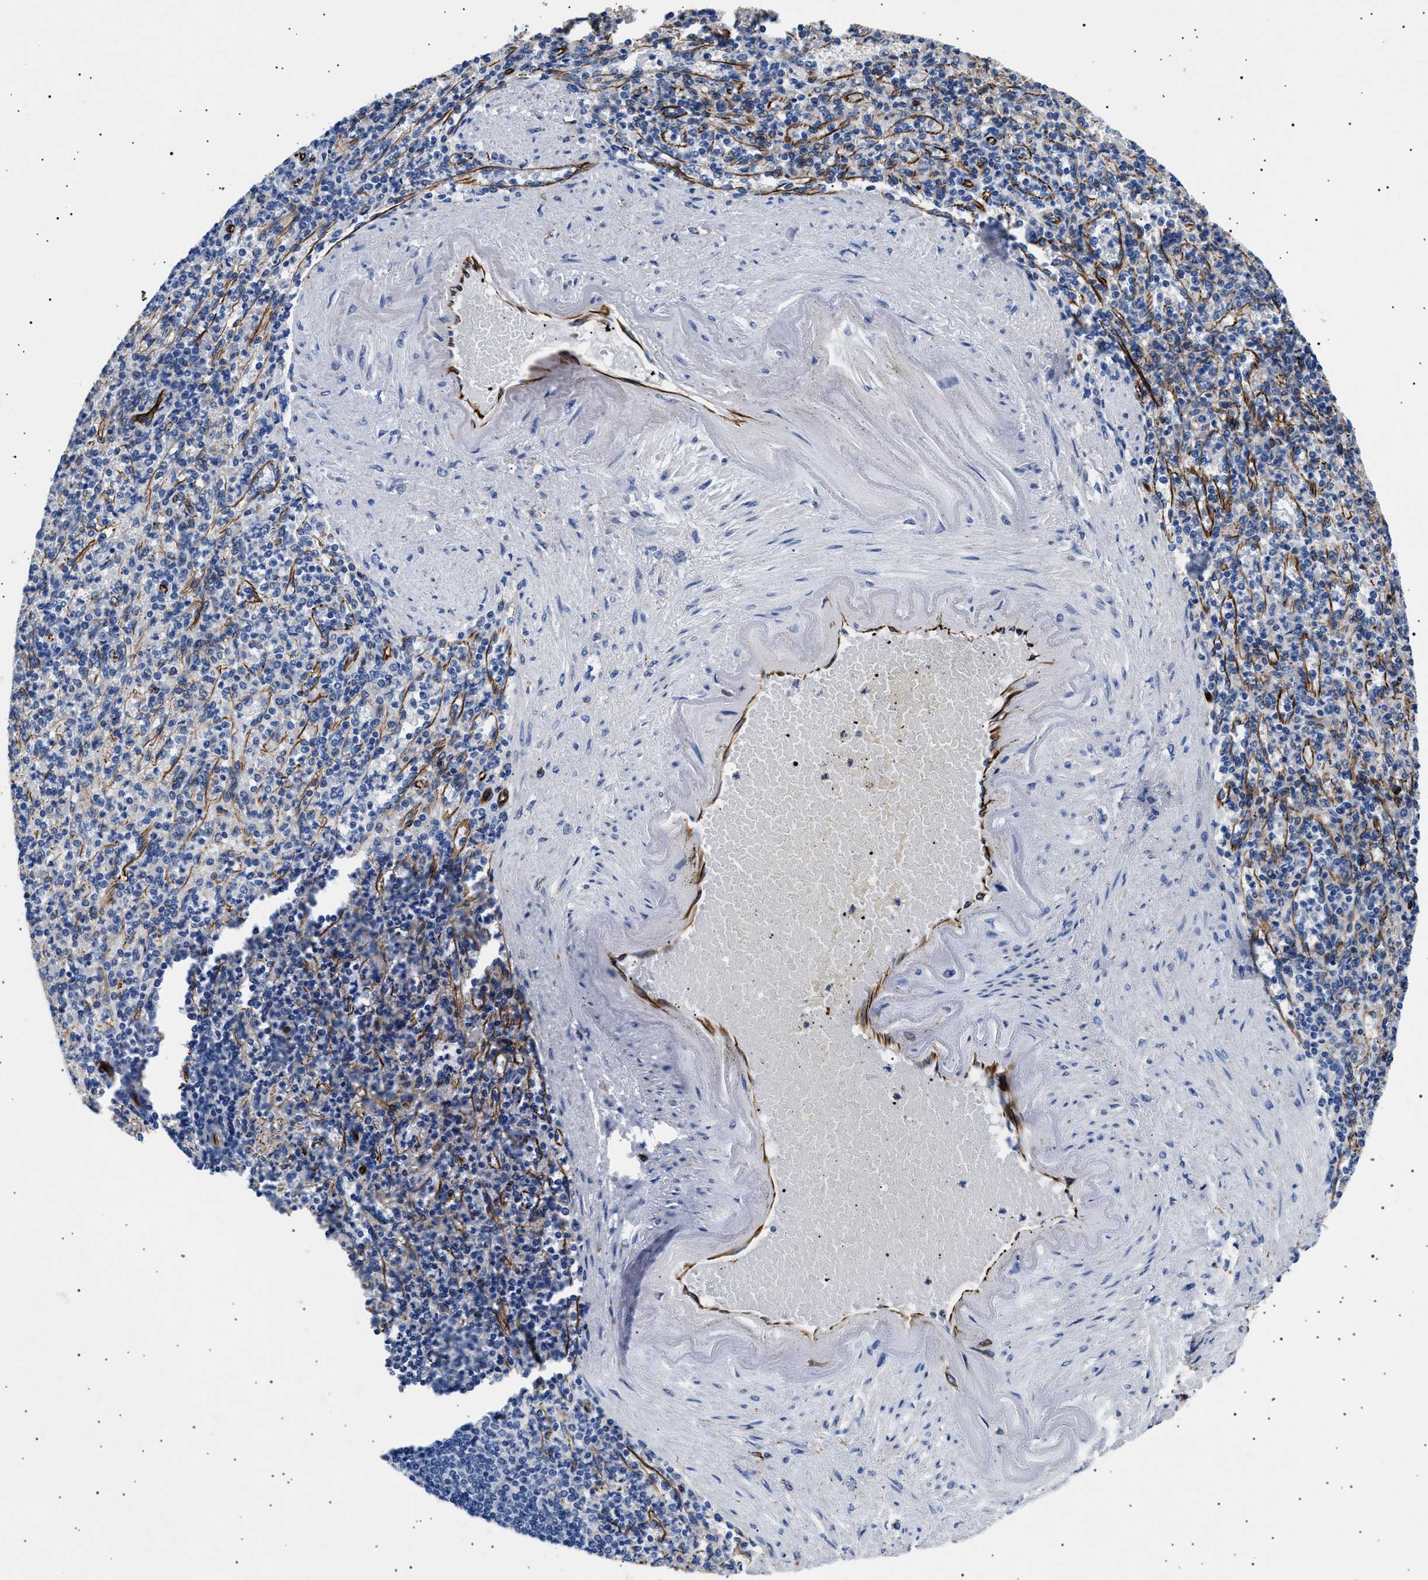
{"staining": {"intensity": "negative", "quantity": "none", "location": "none"}, "tissue": "spleen", "cell_type": "Cells in red pulp", "image_type": "normal", "snomed": [{"axis": "morphology", "description": "Normal tissue, NOS"}, {"axis": "topography", "description": "Spleen"}], "caption": "Spleen stained for a protein using immunohistochemistry displays no staining cells in red pulp.", "gene": "OLFML2A", "patient": {"sex": "female", "age": 74}}